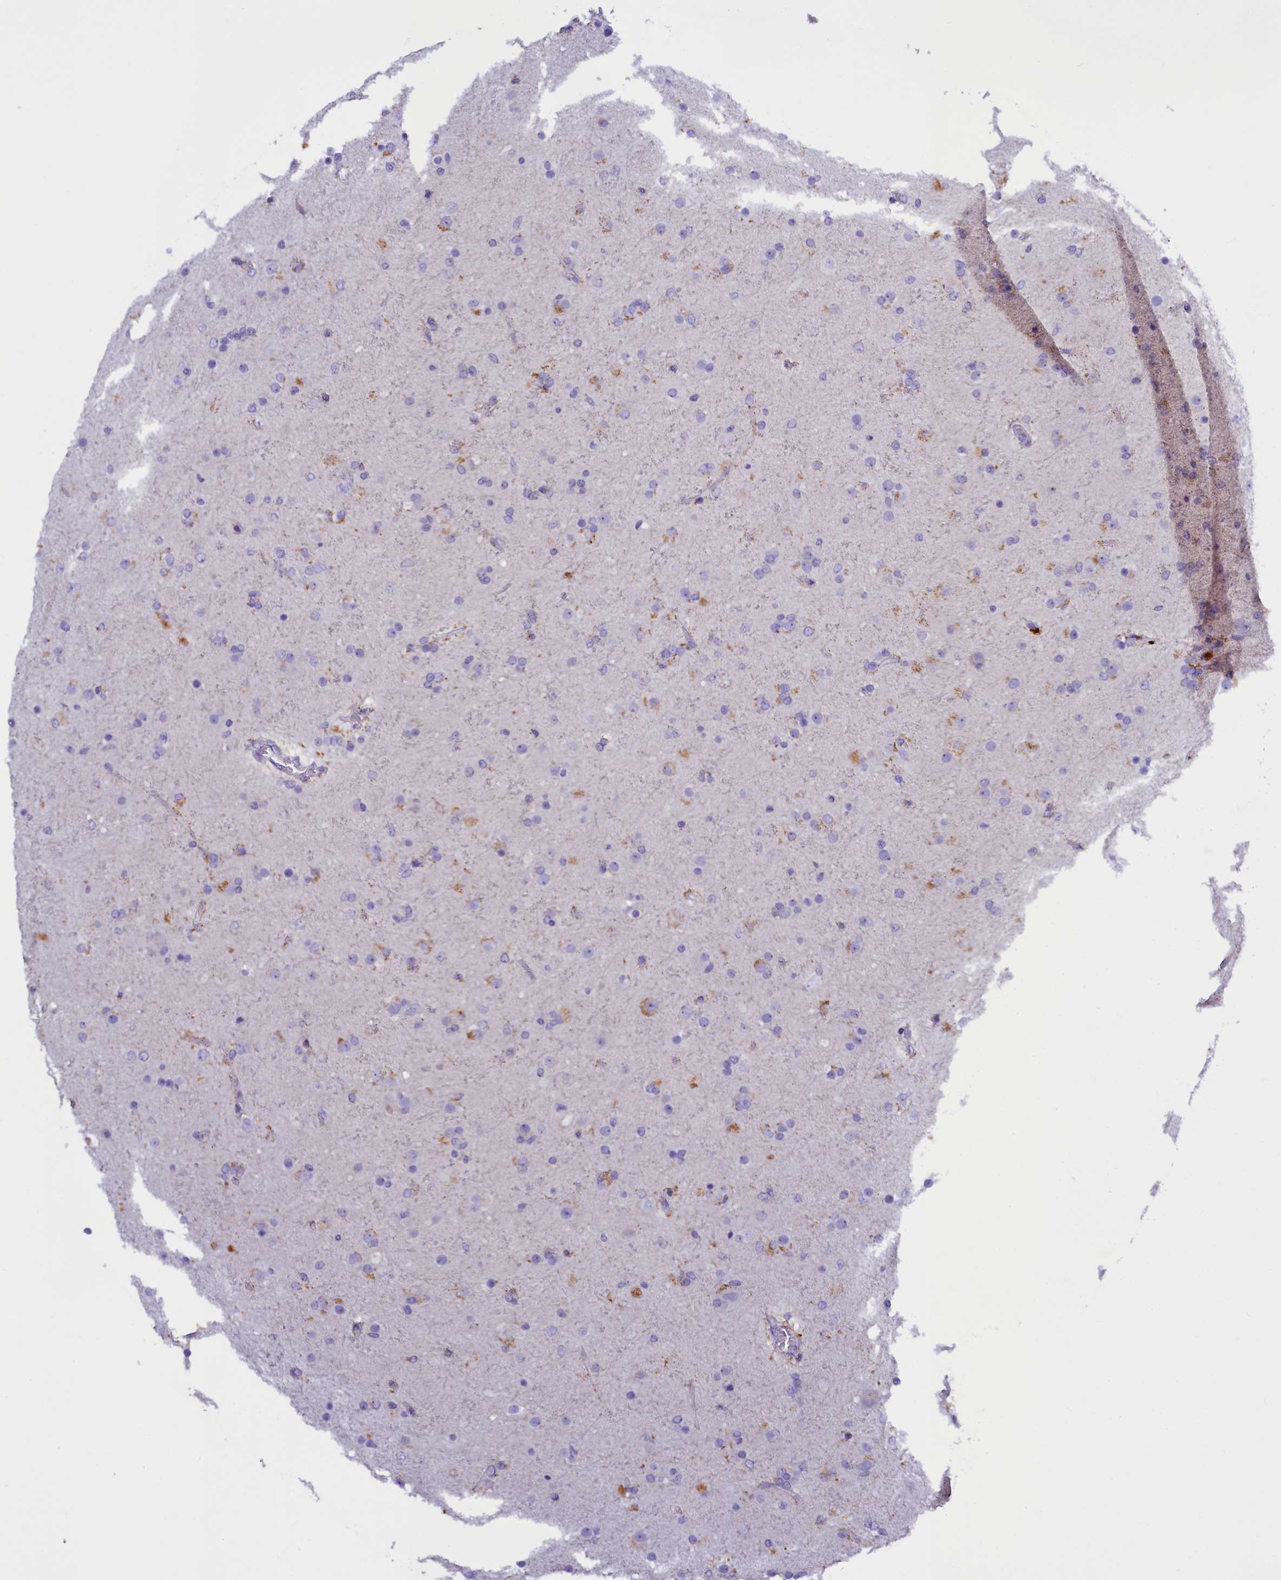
{"staining": {"intensity": "negative", "quantity": "none", "location": "none"}, "tissue": "glioma", "cell_type": "Tumor cells", "image_type": "cancer", "snomed": [{"axis": "morphology", "description": "Glioma, malignant, Low grade"}, {"axis": "topography", "description": "Brain"}], "caption": "Glioma was stained to show a protein in brown. There is no significant staining in tumor cells.", "gene": "RTTN", "patient": {"sex": "male", "age": 65}}